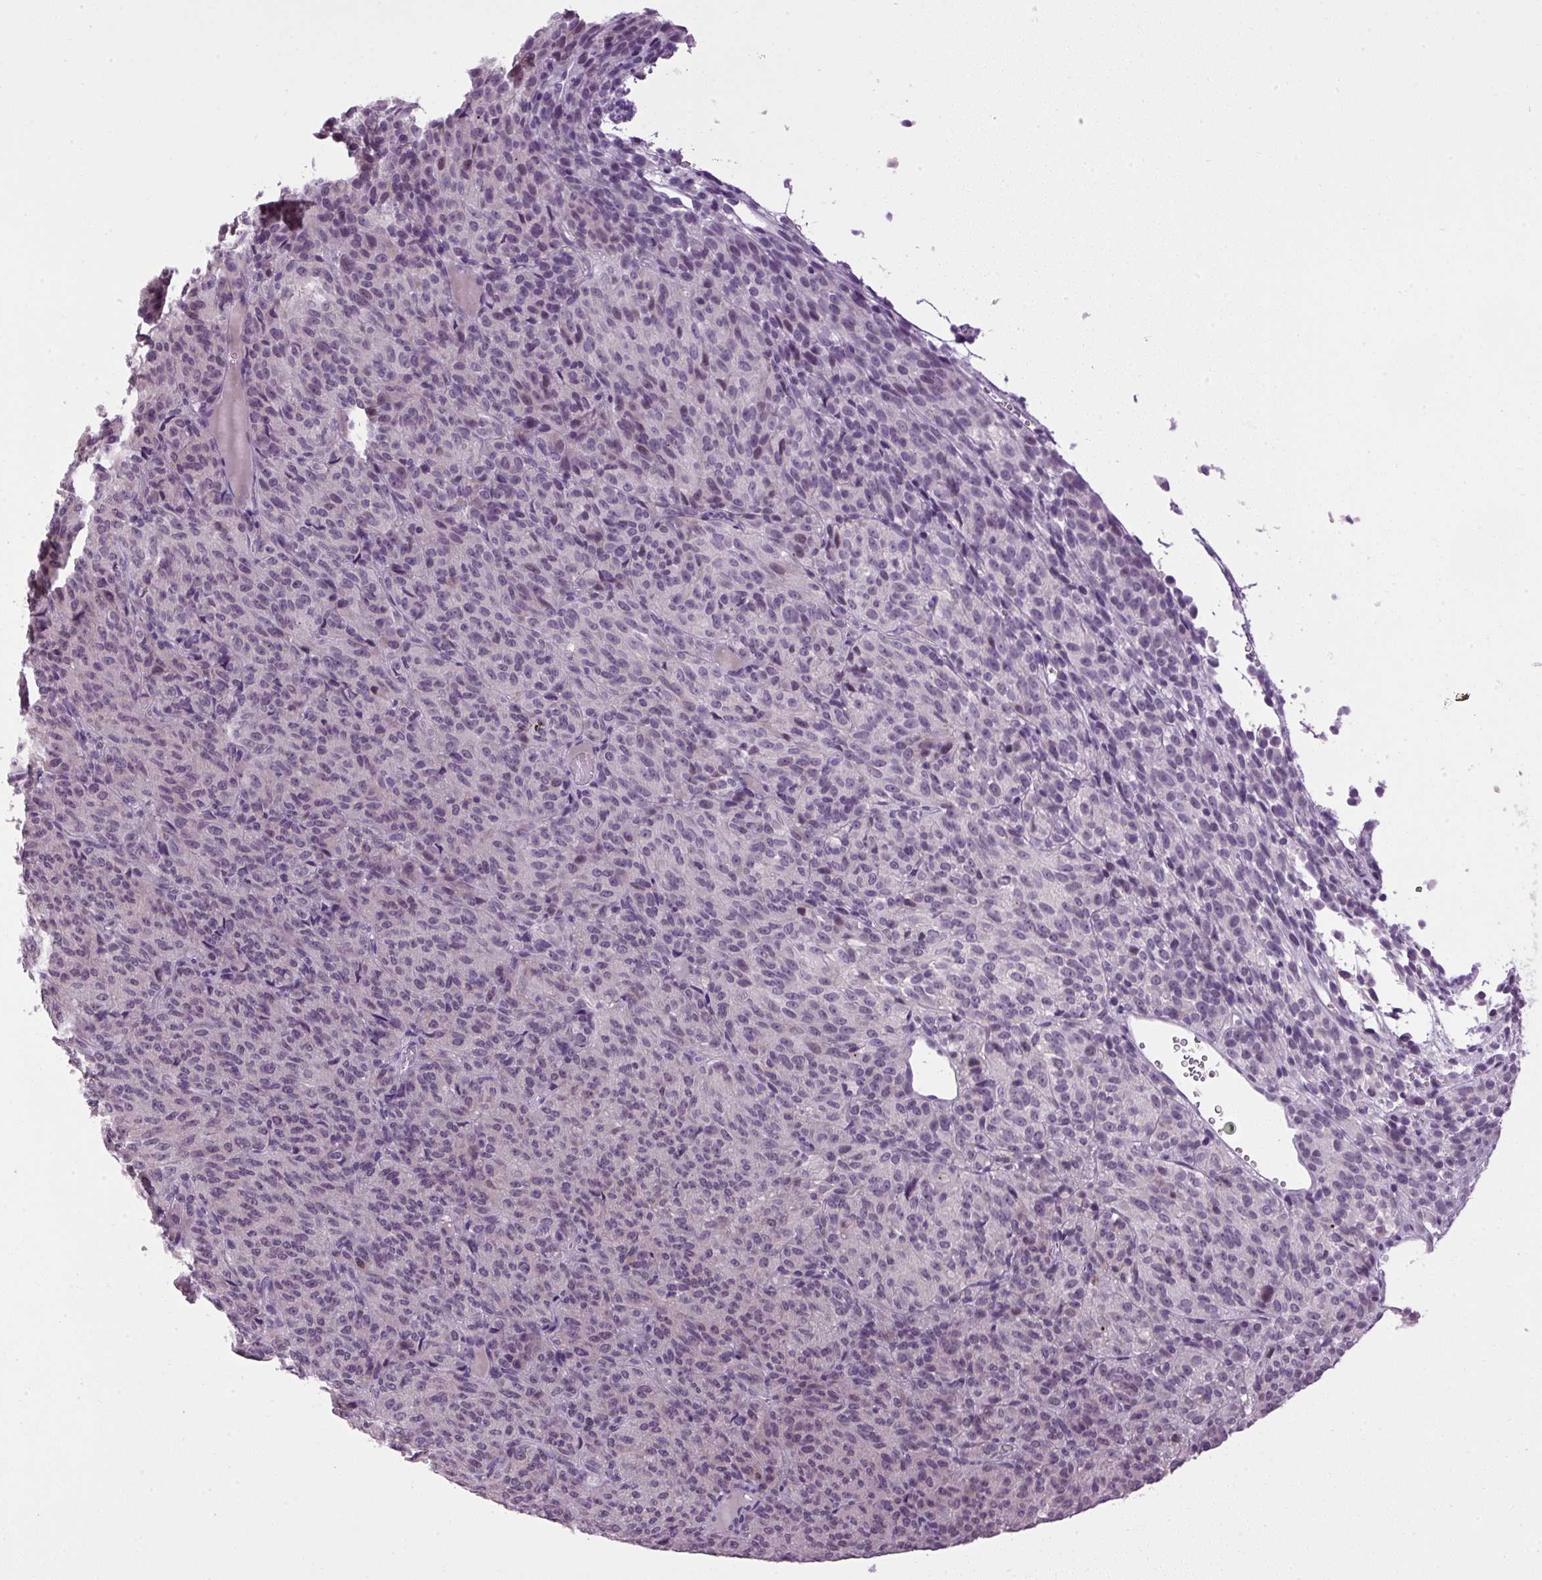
{"staining": {"intensity": "negative", "quantity": "none", "location": "none"}, "tissue": "melanoma", "cell_type": "Tumor cells", "image_type": "cancer", "snomed": [{"axis": "morphology", "description": "Malignant melanoma, Metastatic site"}, {"axis": "topography", "description": "Brain"}], "caption": "Histopathology image shows no significant protein positivity in tumor cells of melanoma.", "gene": "A1CF", "patient": {"sex": "female", "age": 56}}